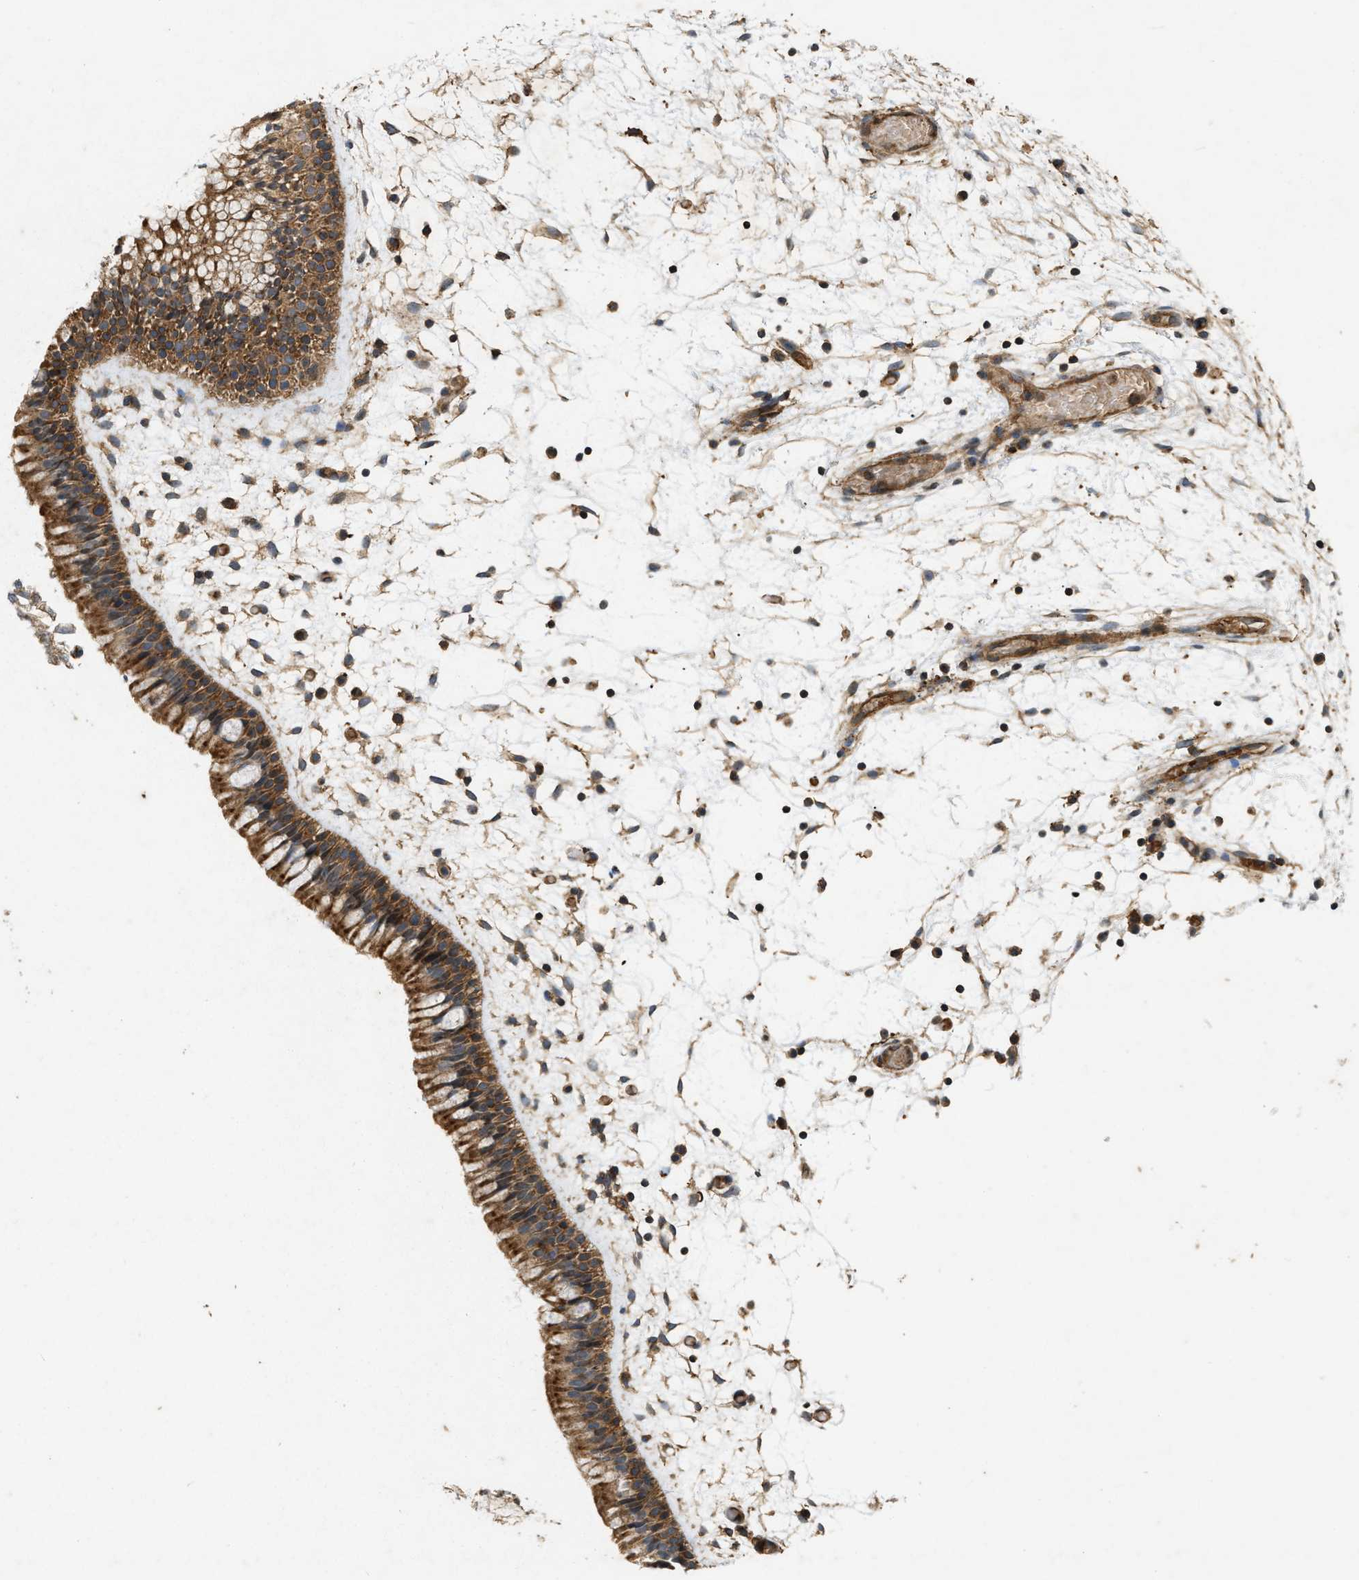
{"staining": {"intensity": "strong", "quantity": ">75%", "location": "cytoplasmic/membranous"}, "tissue": "nasopharynx", "cell_type": "Respiratory epithelial cells", "image_type": "normal", "snomed": [{"axis": "morphology", "description": "Normal tissue, NOS"}, {"axis": "morphology", "description": "Inflammation, NOS"}, {"axis": "topography", "description": "Nasopharynx"}], "caption": "Immunohistochemistry staining of benign nasopharynx, which shows high levels of strong cytoplasmic/membranous positivity in approximately >75% of respiratory epithelial cells indicating strong cytoplasmic/membranous protein expression. The staining was performed using DAB (3,3'-diaminobenzidine) (brown) for protein detection and nuclei were counterstained in hematoxylin (blue).", "gene": "GNB4", "patient": {"sex": "male", "age": 48}}